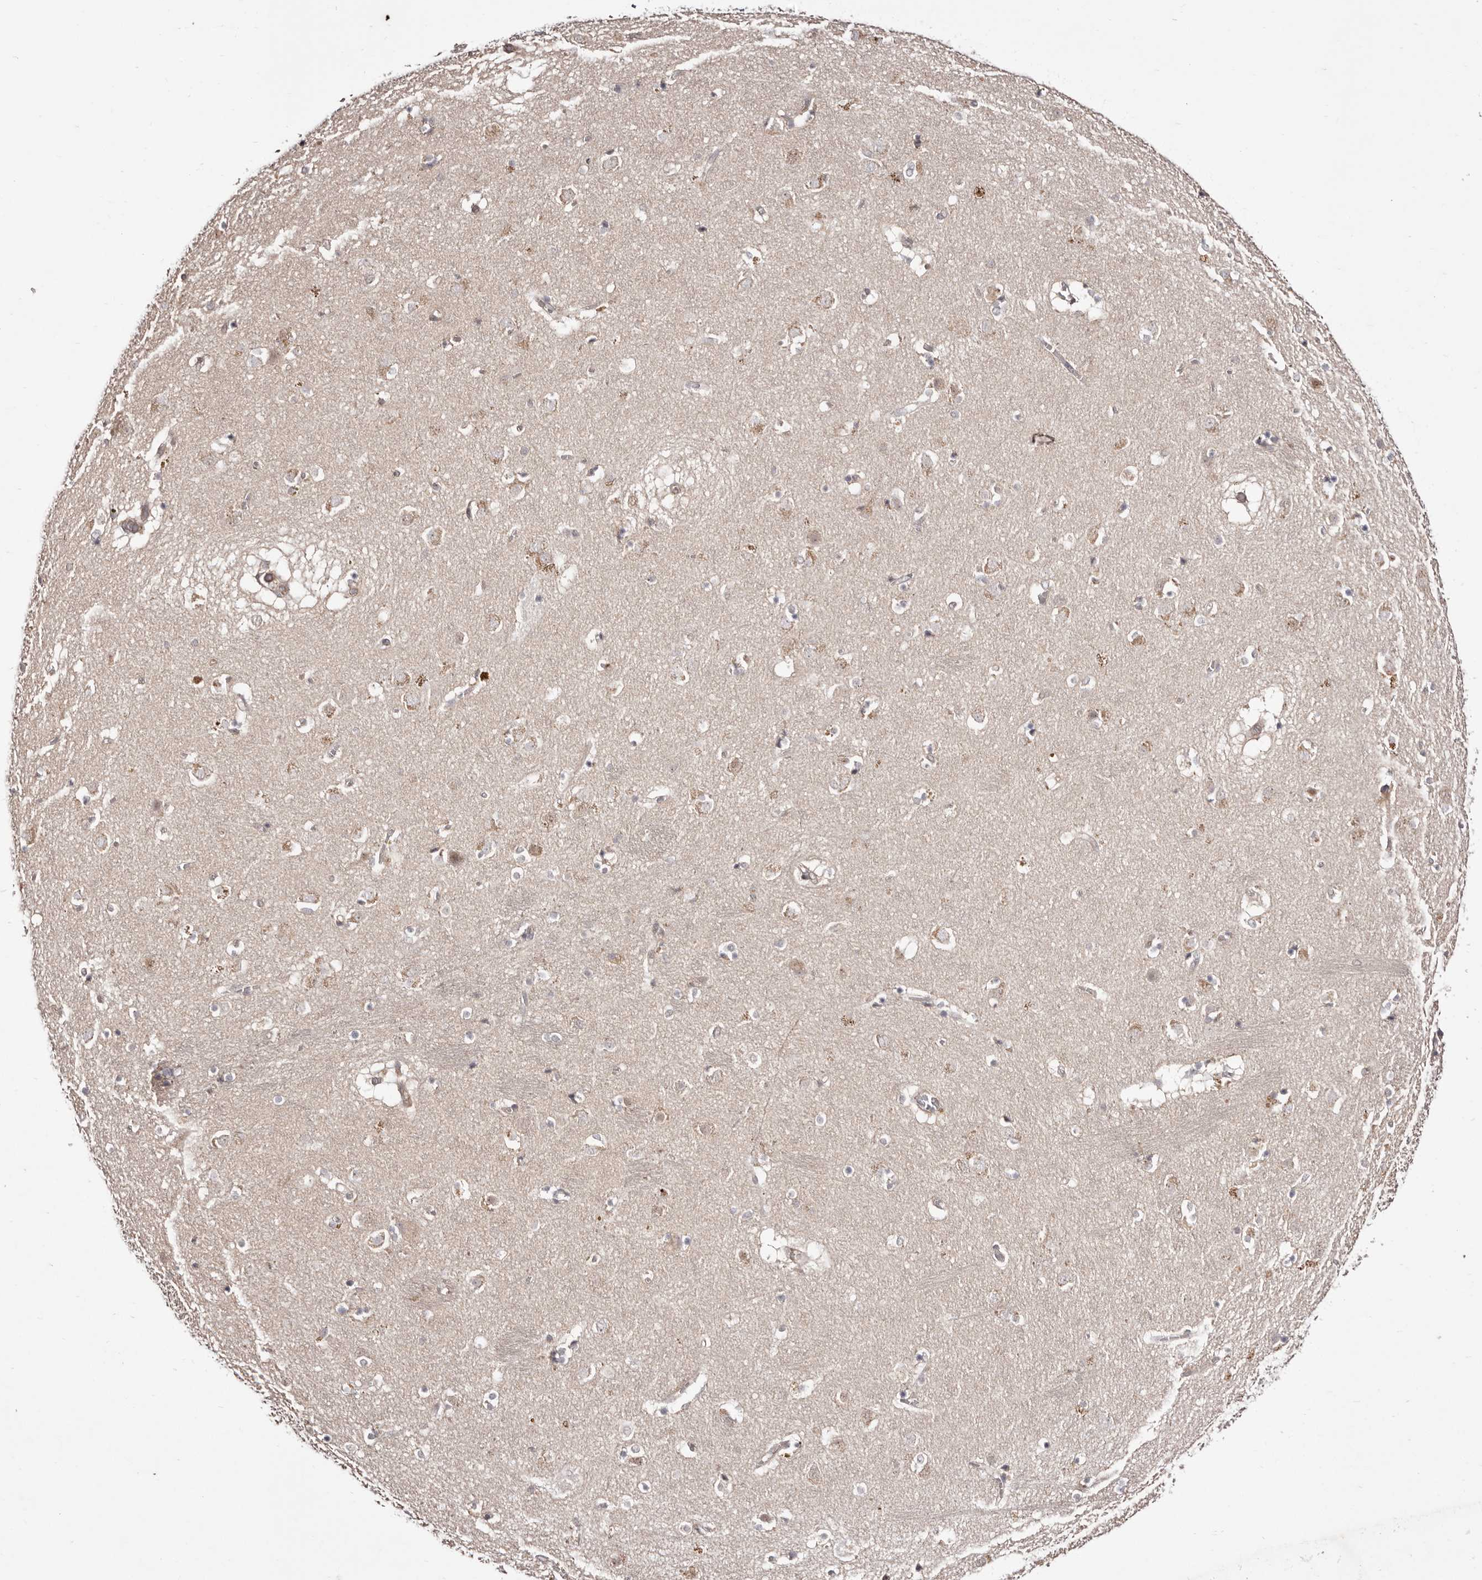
{"staining": {"intensity": "negative", "quantity": "none", "location": "none"}, "tissue": "caudate", "cell_type": "Glial cells", "image_type": "normal", "snomed": [{"axis": "morphology", "description": "Normal tissue, NOS"}, {"axis": "topography", "description": "Lateral ventricle wall"}], "caption": "The image demonstrates no staining of glial cells in normal caudate. The staining was performed using DAB to visualize the protein expression in brown, while the nuclei were stained in blue with hematoxylin (Magnification: 20x).", "gene": "EGR3", "patient": {"sex": "male", "age": 70}}